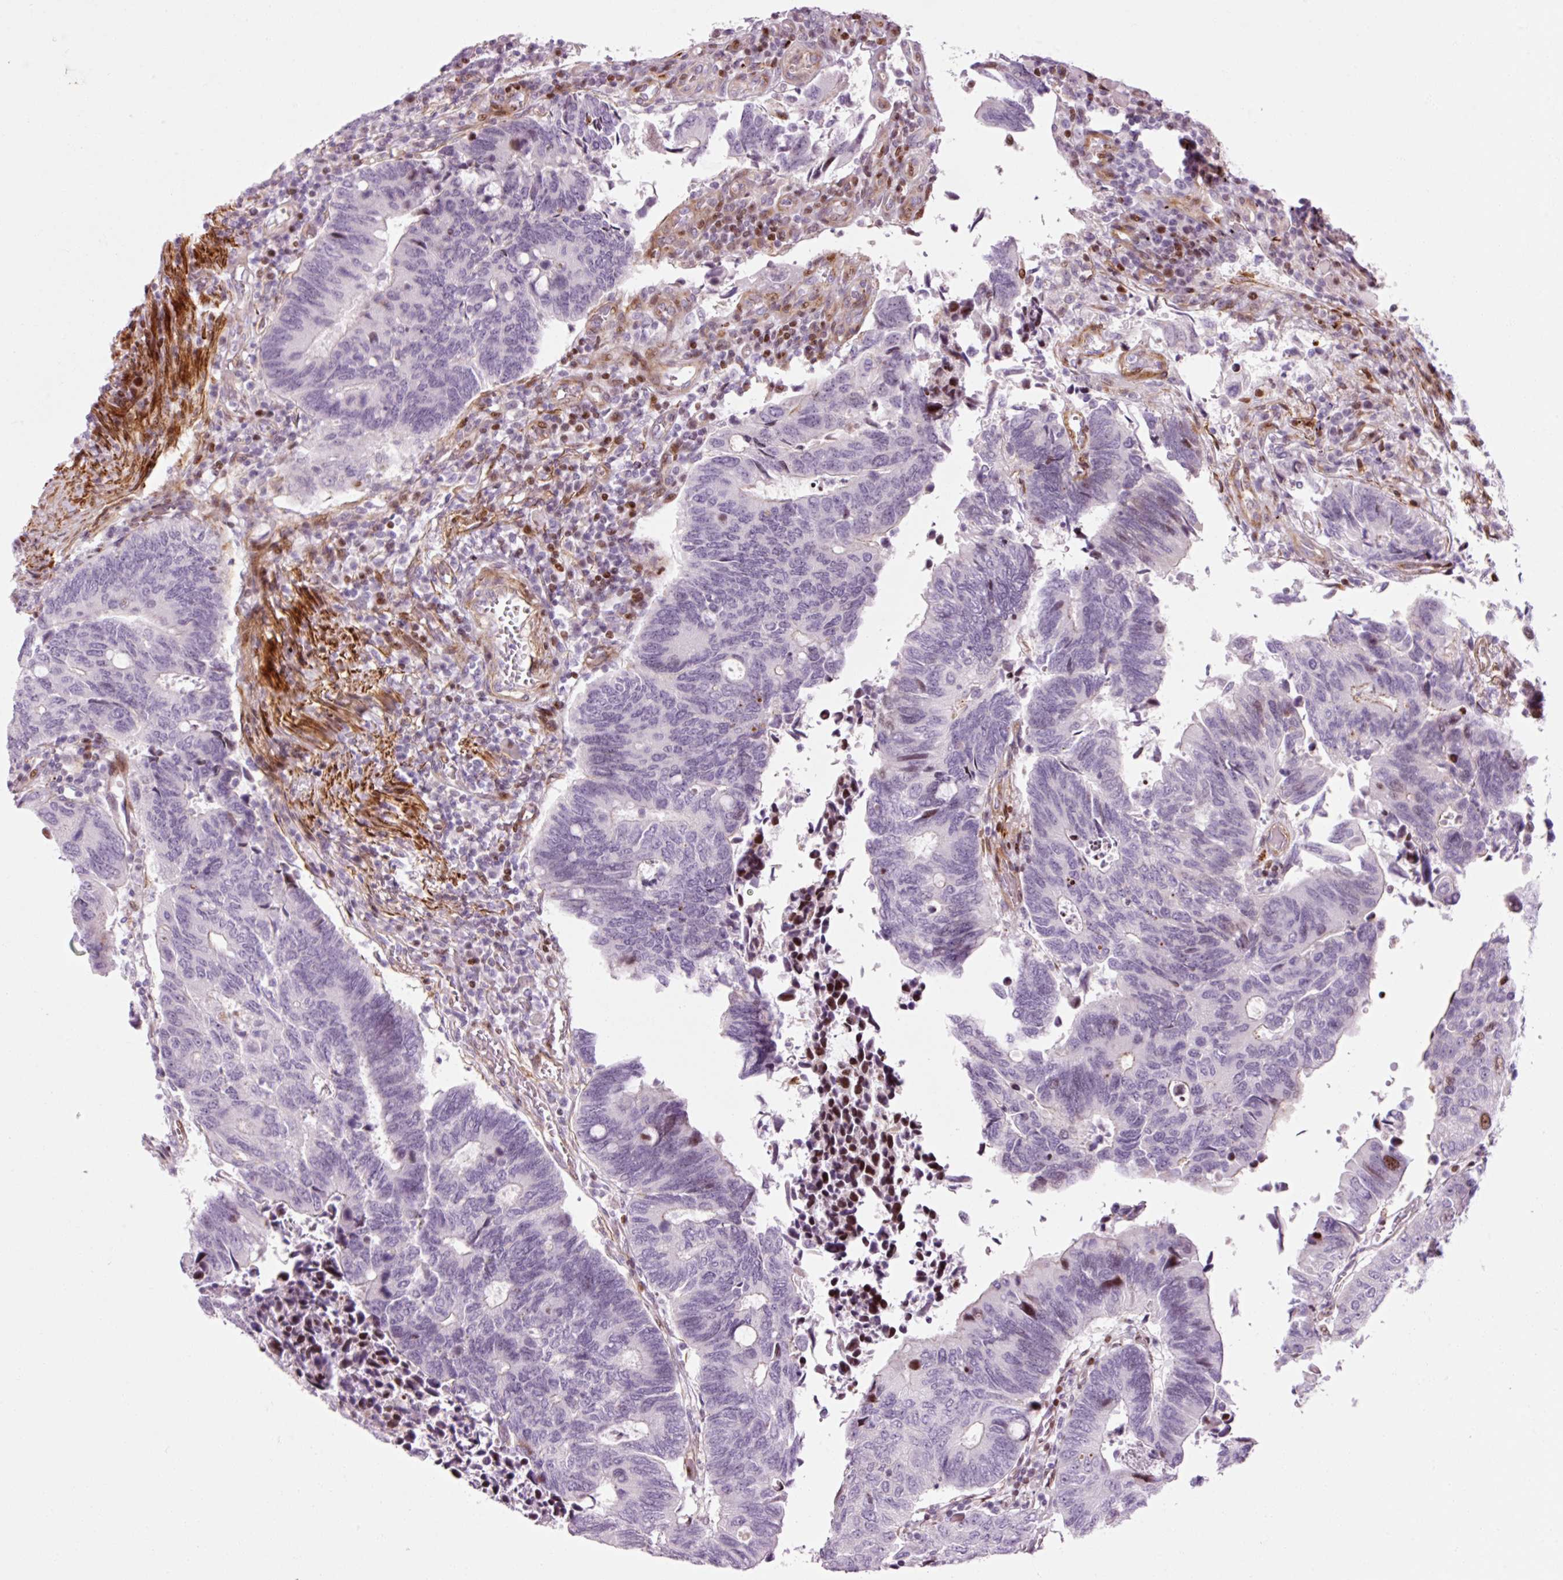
{"staining": {"intensity": "negative", "quantity": "none", "location": "none"}, "tissue": "colorectal cancer", "cell_type": "Tumor cells", "image_type": "cancer", "snomed": [{"axis": "morphology", "description": "Adenocarcinoma, NOS"}, {"axis": "topography", "description": "Colon"}], "caption": "IHC of human colorectal cancer exhibits no expression in tumor cells.", "gene": "ANKRD20A1", "patient": {"sex": "male", "age": 87}}